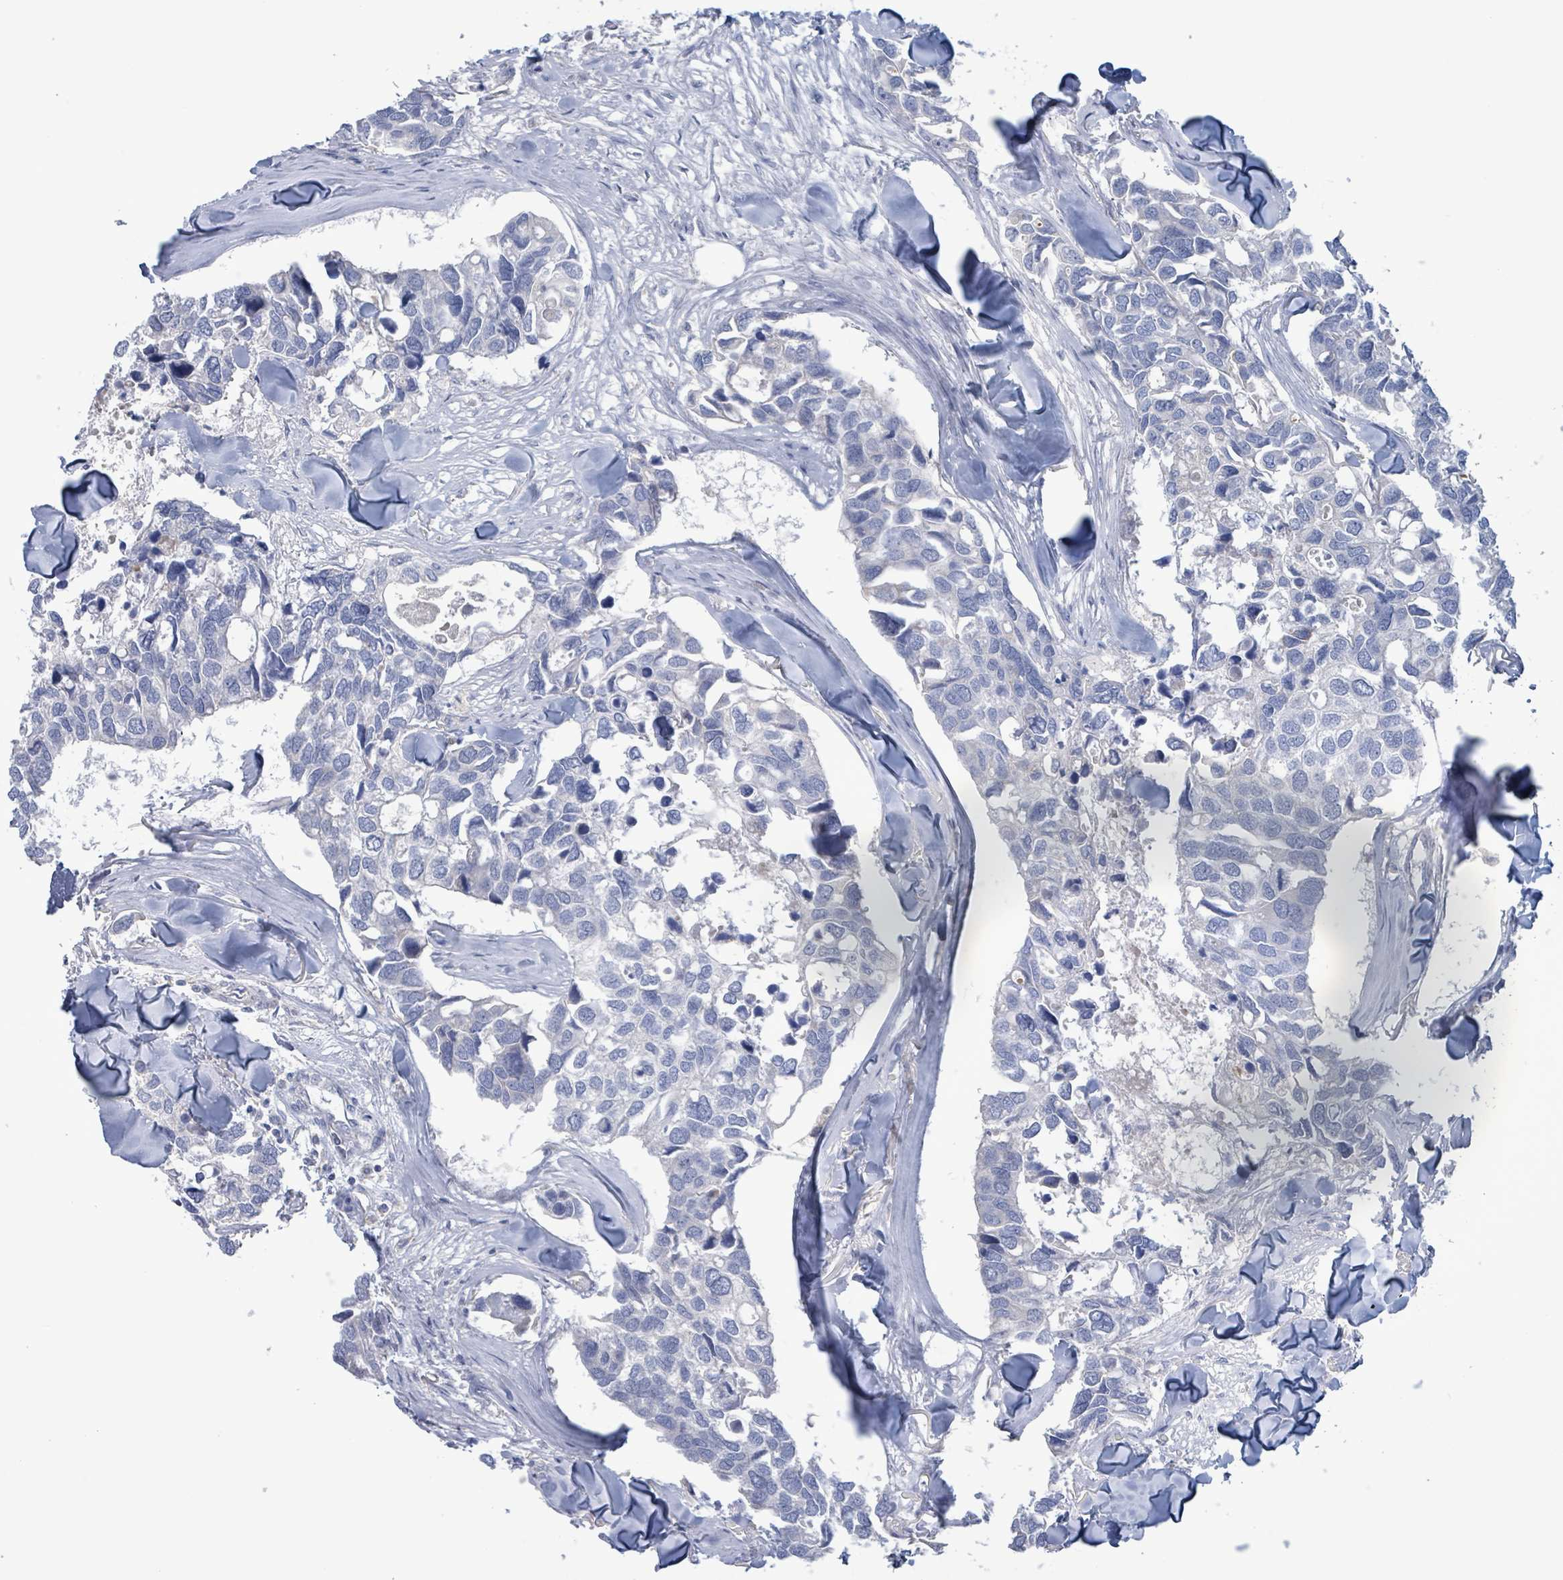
{"staining": {"intensity": "negative", "quantity": "none", "location": "none"}, "tissue": "breast cancer", "cell_type": "Tumor cells", "image_type": "cancer", "snomed": [{"axis": "morphology", "description": "Duct carcinoma"}, {"axis": "topography", "description": "Breast"}], "caption": "Immunohistochemistry (IHC) photomicrograph of neoplastic tissue: infiltrating ductal carcinoma (breast) stained with DAB (3,3'-diaminobenzidine) shows no significant protein staining in tumor cells.", "gene": "AKR1C4", "patient": {"sex": "female", "age": 83}}